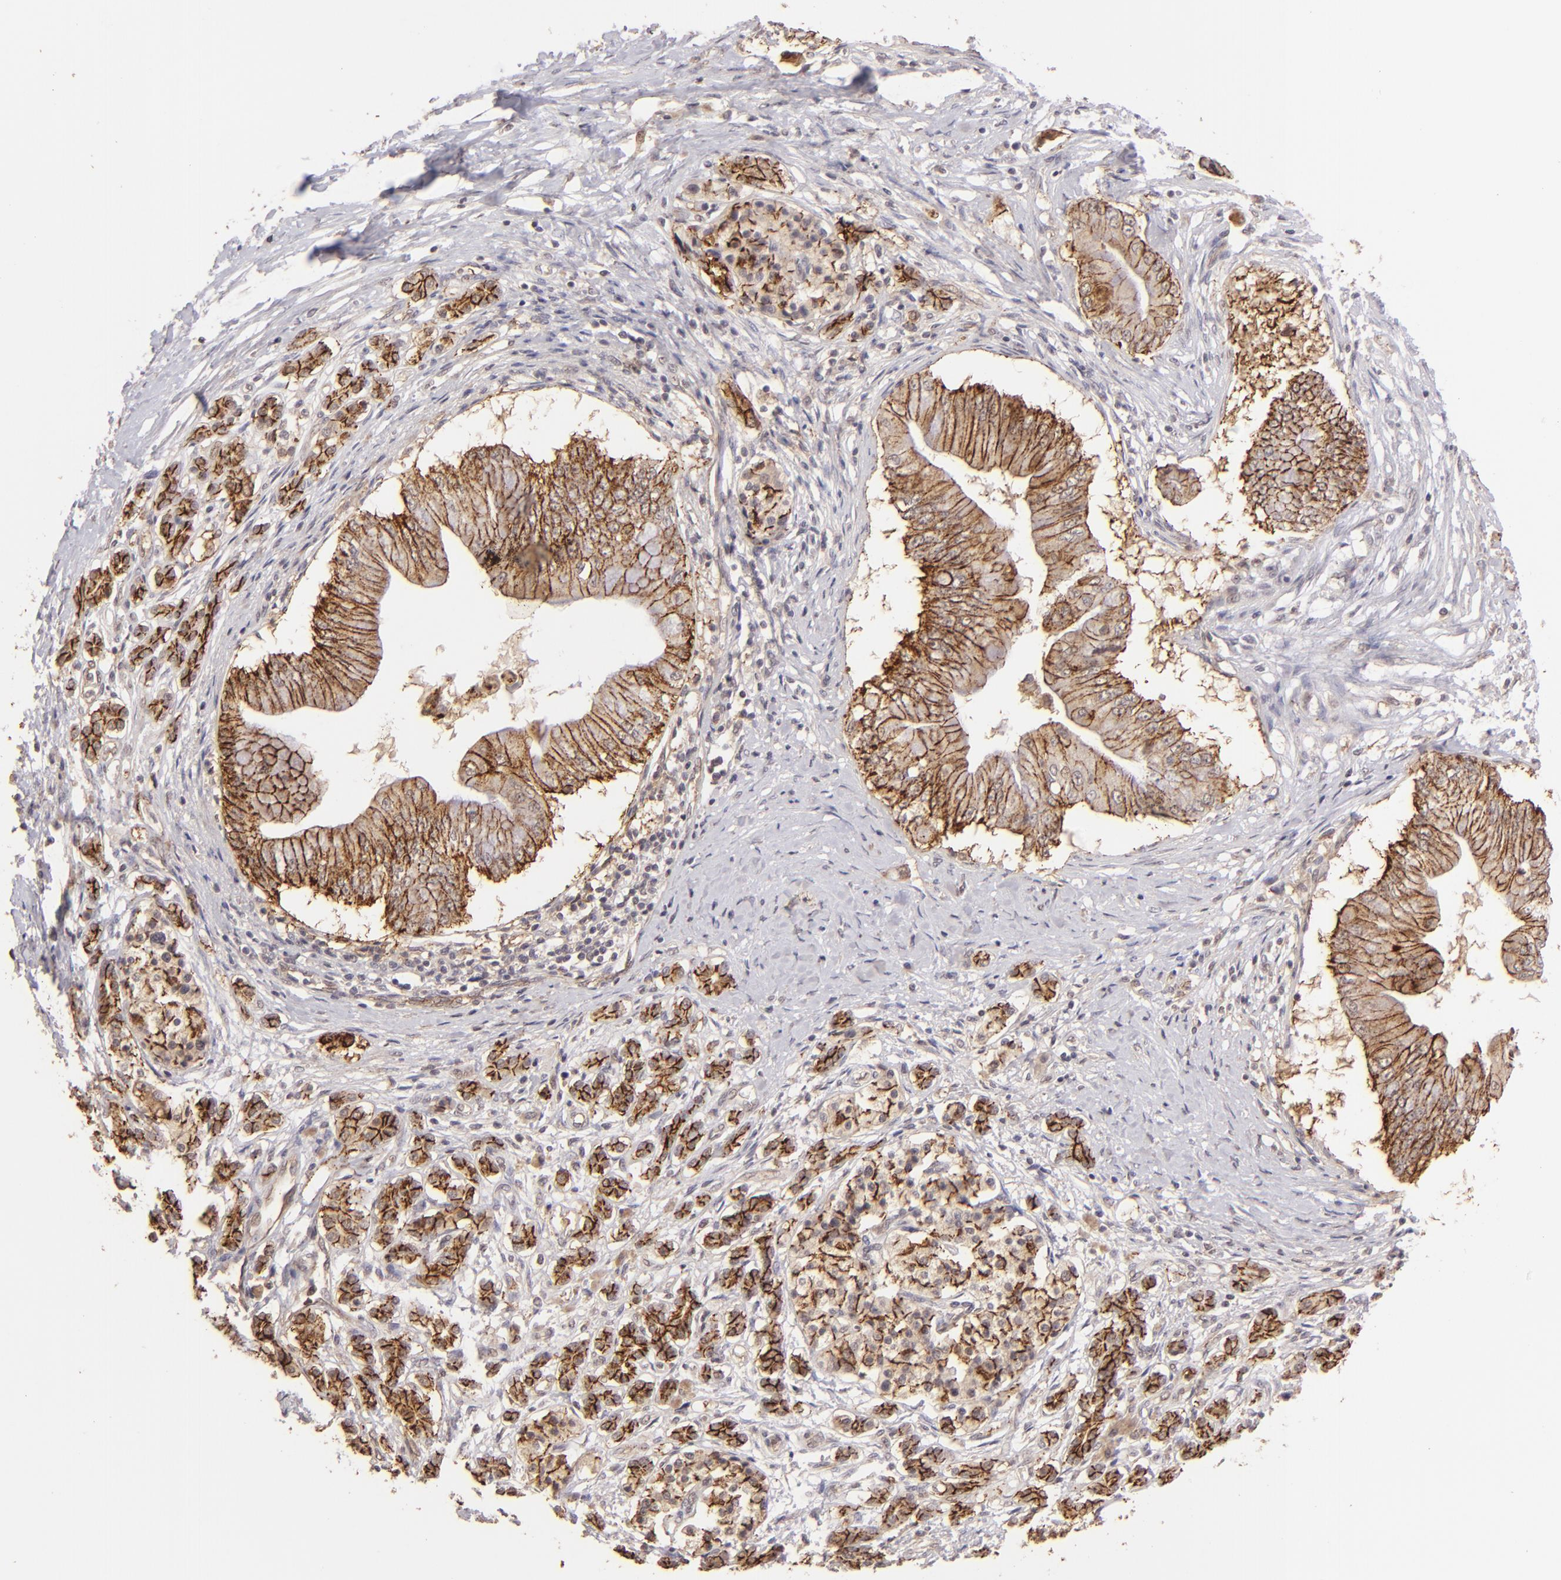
{"staining": {"intensity": "moderate", "quantity": ">75%", "location": "cytoplasmic/membranous"}, "tissue": "pancreatic cancer", "cell_type": "Tumor cells", "image_type": "cancer", "snomed": [{"axis": "morphology", "description": "Adenocarcinoma, NOS"}, {"axis": "topography", "description": "Pancreas"}], "caption": "Protein analysis of adenocarcinoma (pancreatic) tissue exhibits moderate cytoplasmic/membranous positivity in approximately >75% of tumor cells.", "gene": "CLDN1", "patient": {"sex": "male", "age": 62}}